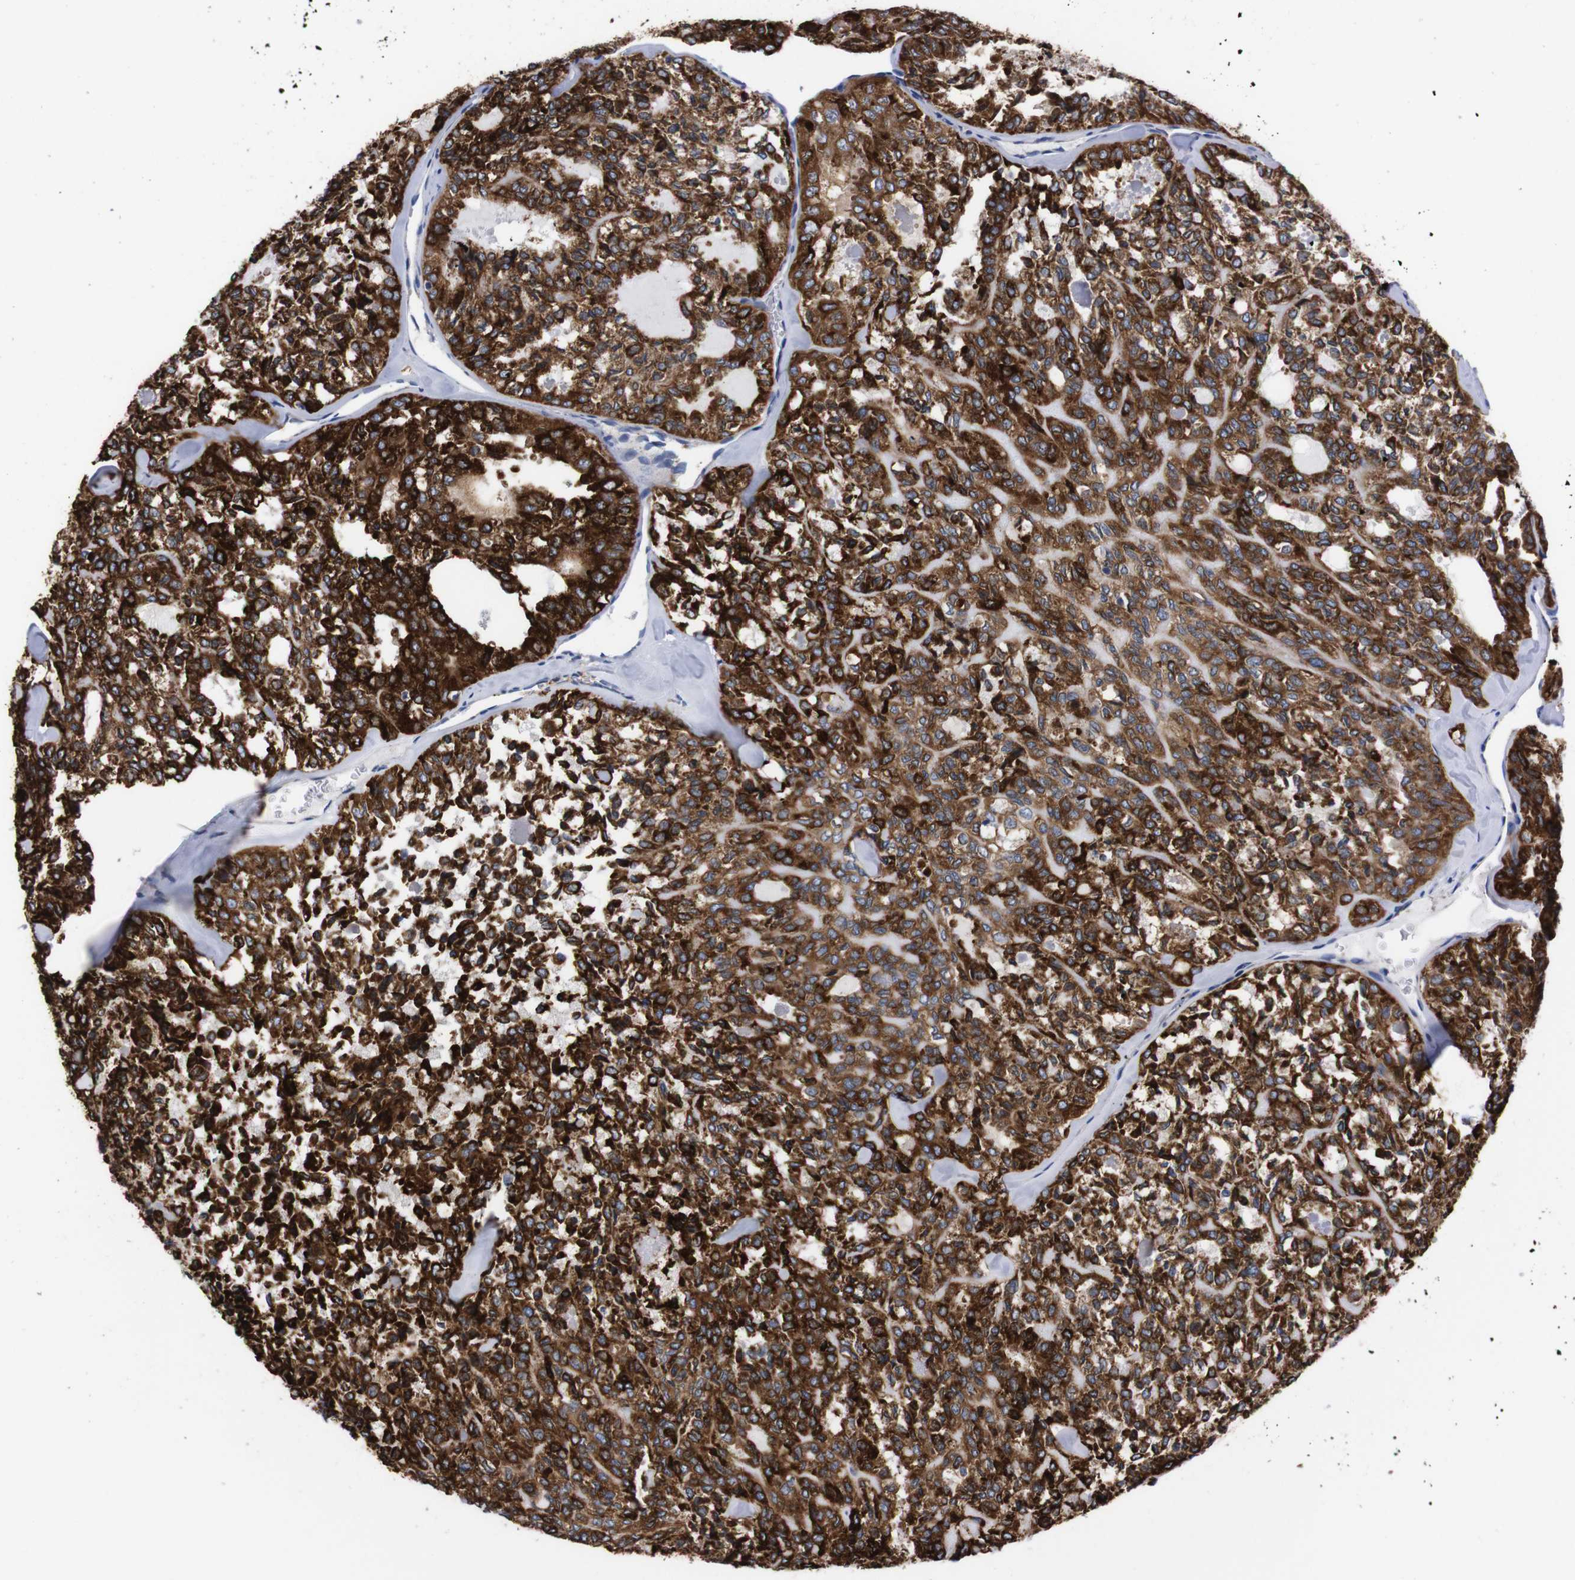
{"staining": {"intensity": "strong", "quantity": ">75%", "location": "cytoplasmic/membranous"}, "tissue": "thyroid cancer", "cell_type": "Tumor cells", "image_type": "cancer", "snomed": [{"axis": "morphology", "description": "Follicular adenoma carcinoma, NOS"}, {"axis": "topography", "description": "Thyroid gland"}], "caption": "Immunohistochemical staining of thyroid cancer (follicular adenoma carcinoma) demonstrates high levels of strong cytoplasmic/membranous protein positivity in approximately >75% of tumor cells.", "gene": "NEBL", "patient": {"sex": "male", "age": 75}}